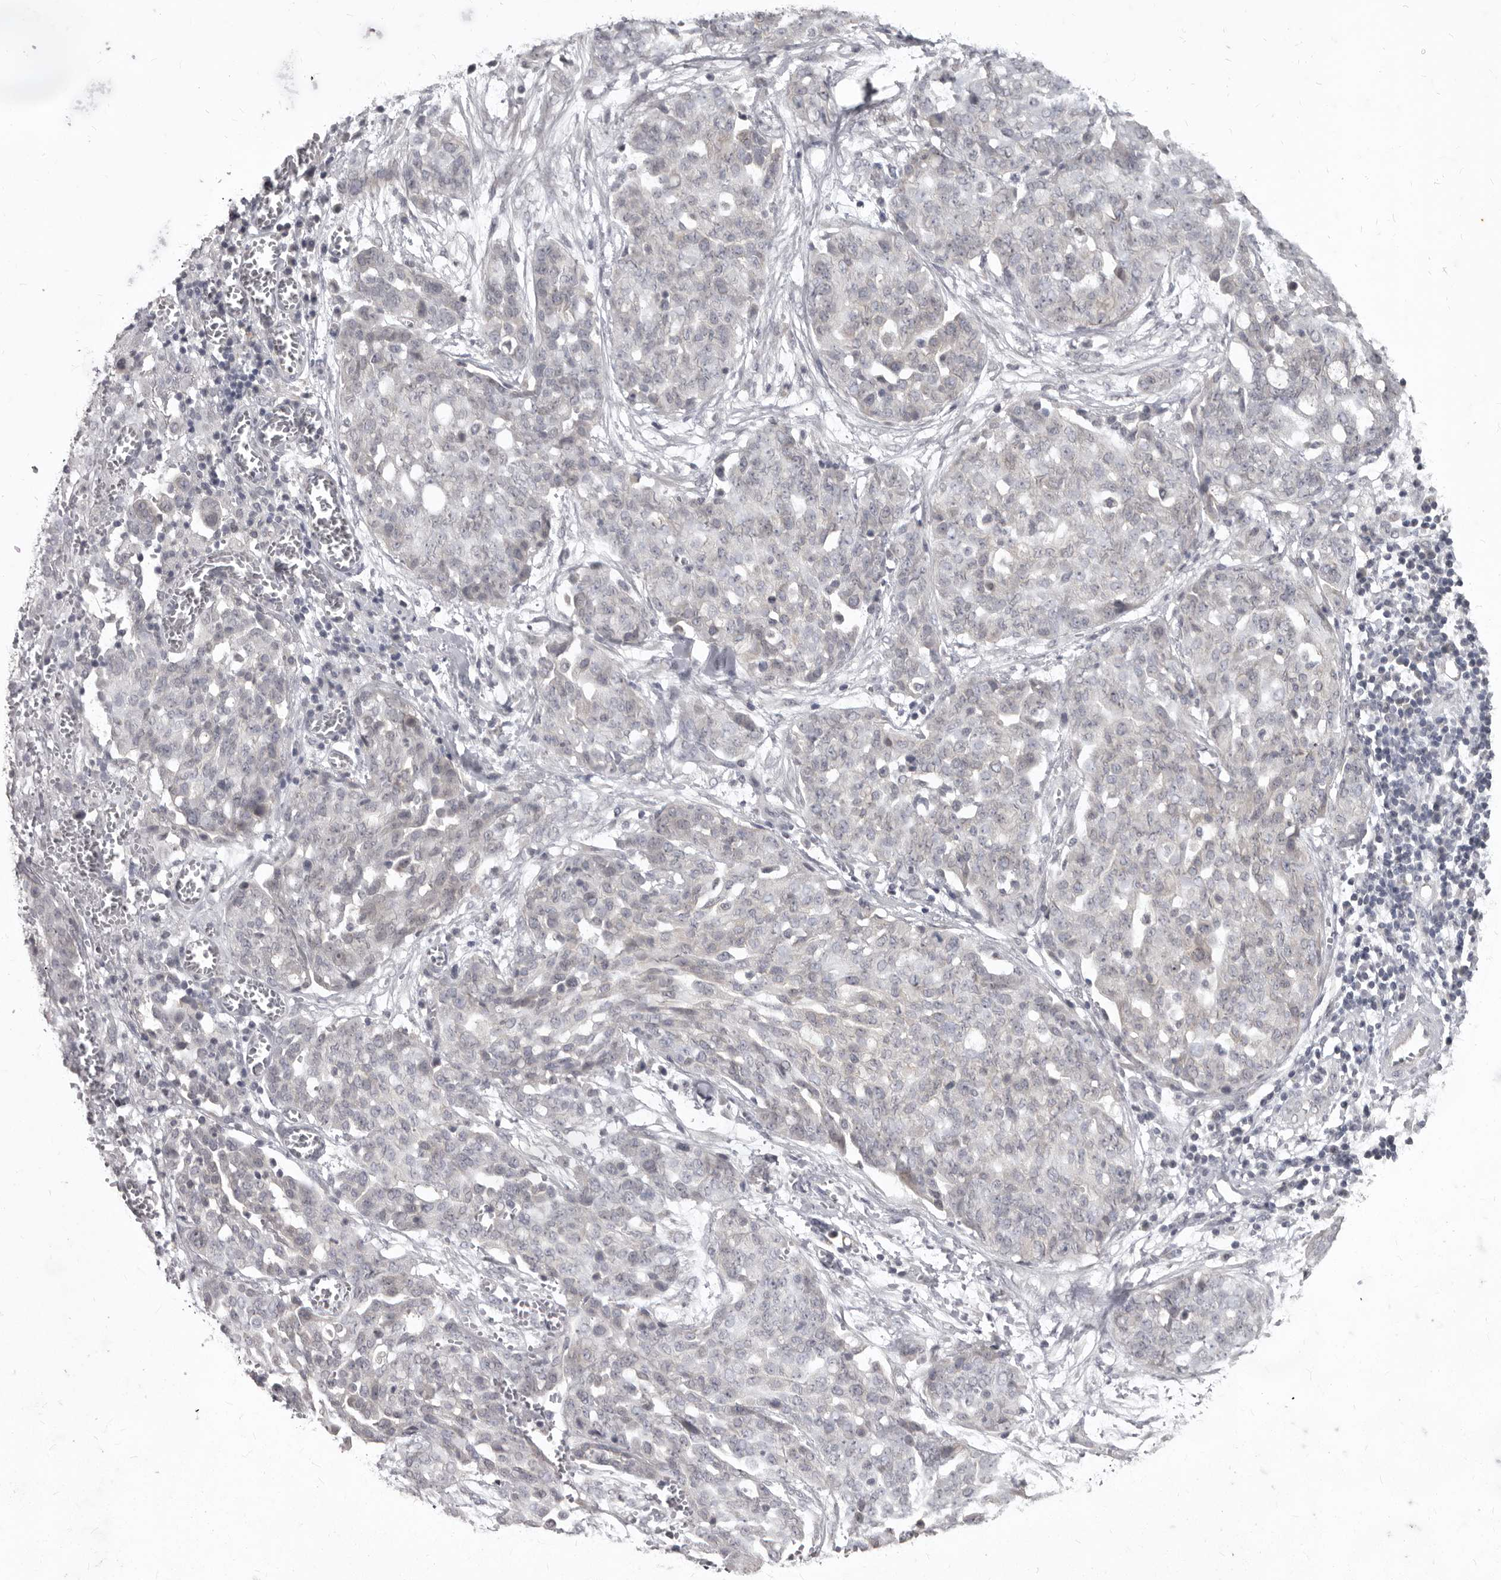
{"staining": {"intensity": "negative", "quantity": "none", "location": "none"}, "tissue": "ovarian cancer", "cell_type": "Tumor cells", "image_type": "cancer", "snomed": [{"axis": "morphology", "description": "Cystadenocarcinoma, serous, NOS"}, {"axis": "topography", "description": "Soft tissue"}, {"axis": "topography", "description": "Ovary"}], "caption": "Tumor cells show no significant protein staining in ovarian cancer (serous cystadenocarcinoma).", "gene": "SULT1E1", "patient": {"sex": "female", "age": 57}}